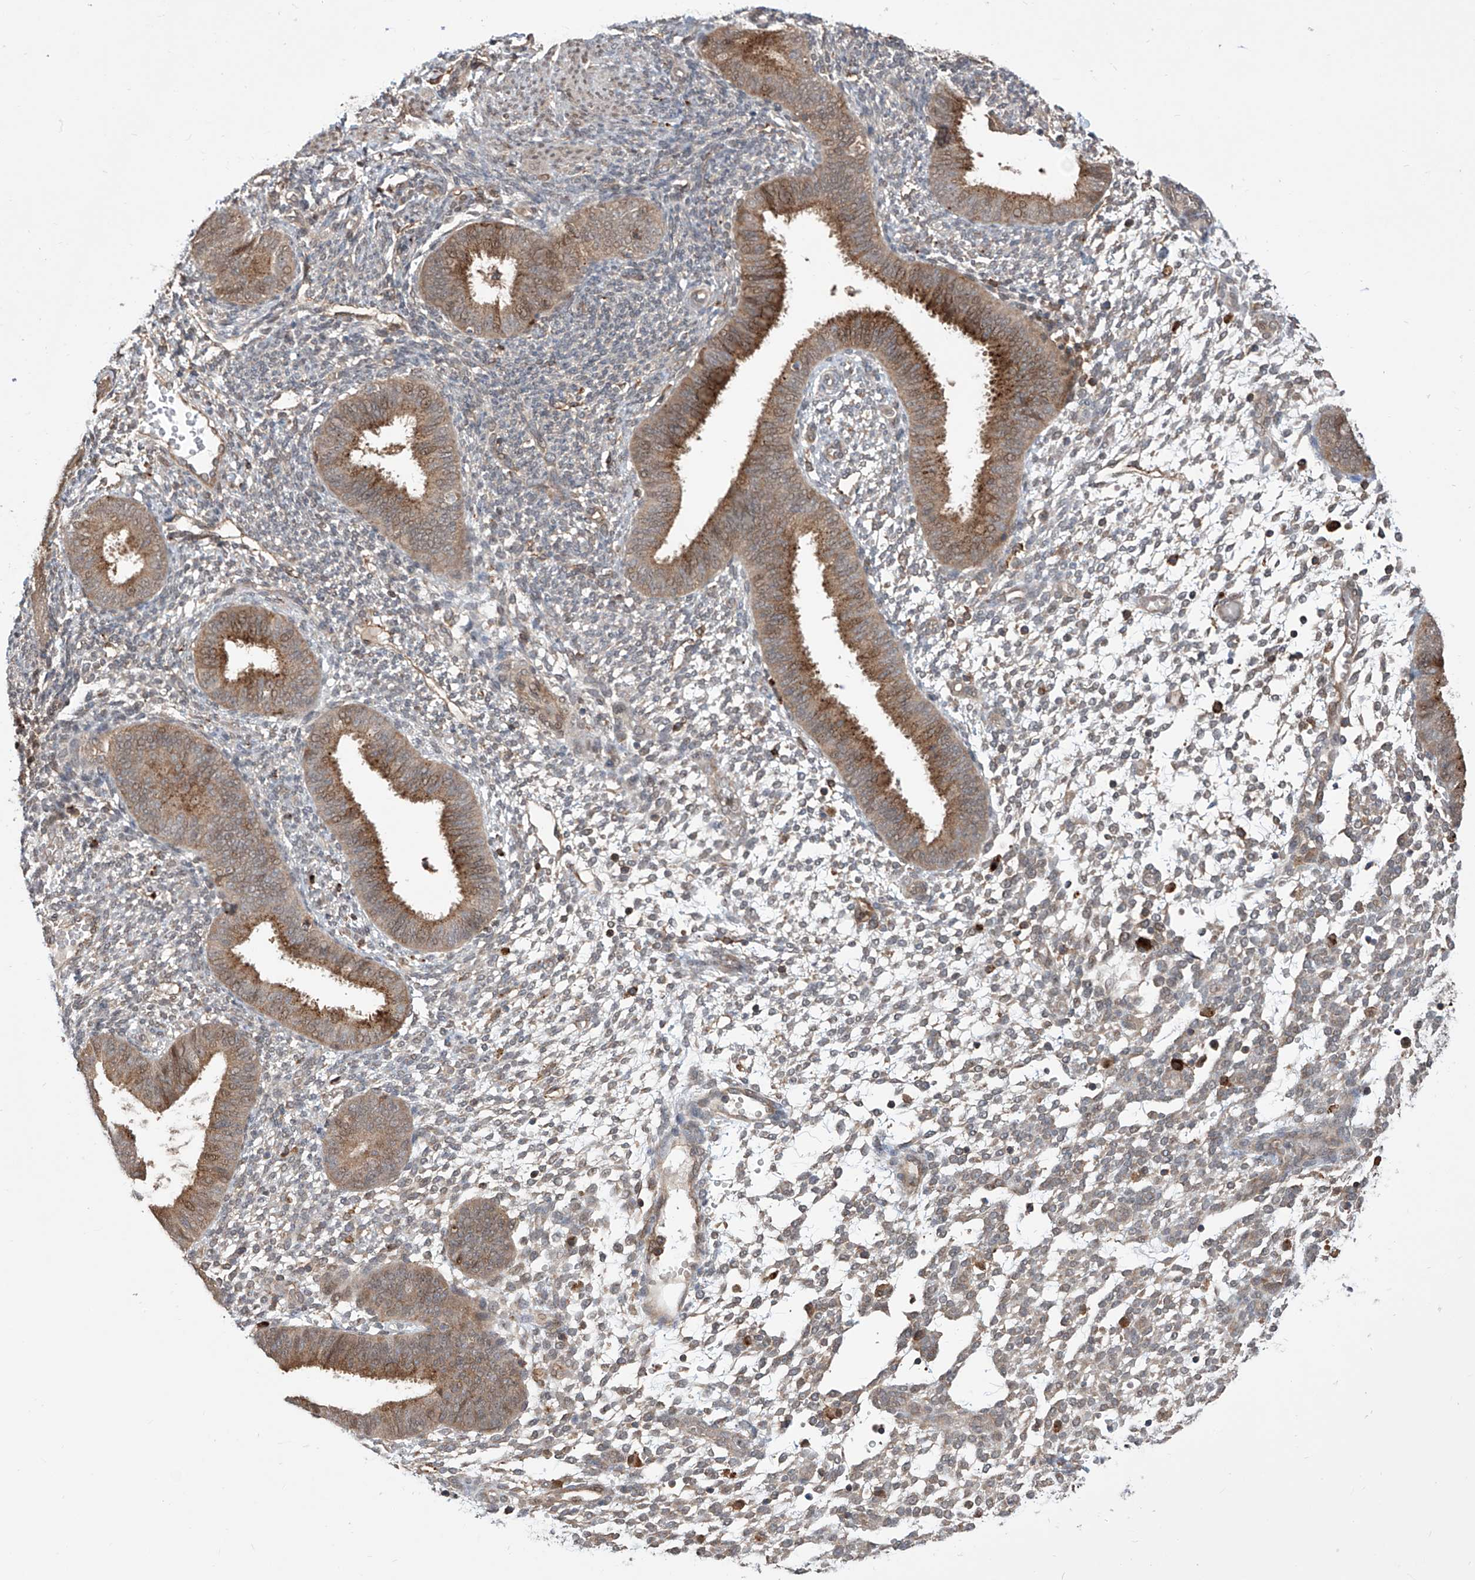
{"staining": {"intensity": "moderate", "quantity": "<25%", "location": "cytoplasmic/membranous"}, "tissue": "endometrium", "cell_type": "Cells in endometrial stroma", "image_type": "normal", "snomed": [{"axis": "morphology", "description": "Normal tissue, NOS"}, {"axis": "topography", "description": "Uterus"}, {"axis": "topography", "description": "Endometrium"}], "caption": "Immunohistochemical staining of benign human endometrium reveals low levels of moderate cytoplasmic/membranous expression in approximately <25% of cells in endometrial stroma.", "gene": "HOXC8", "patient": {"sex": "female", "age": 48}}